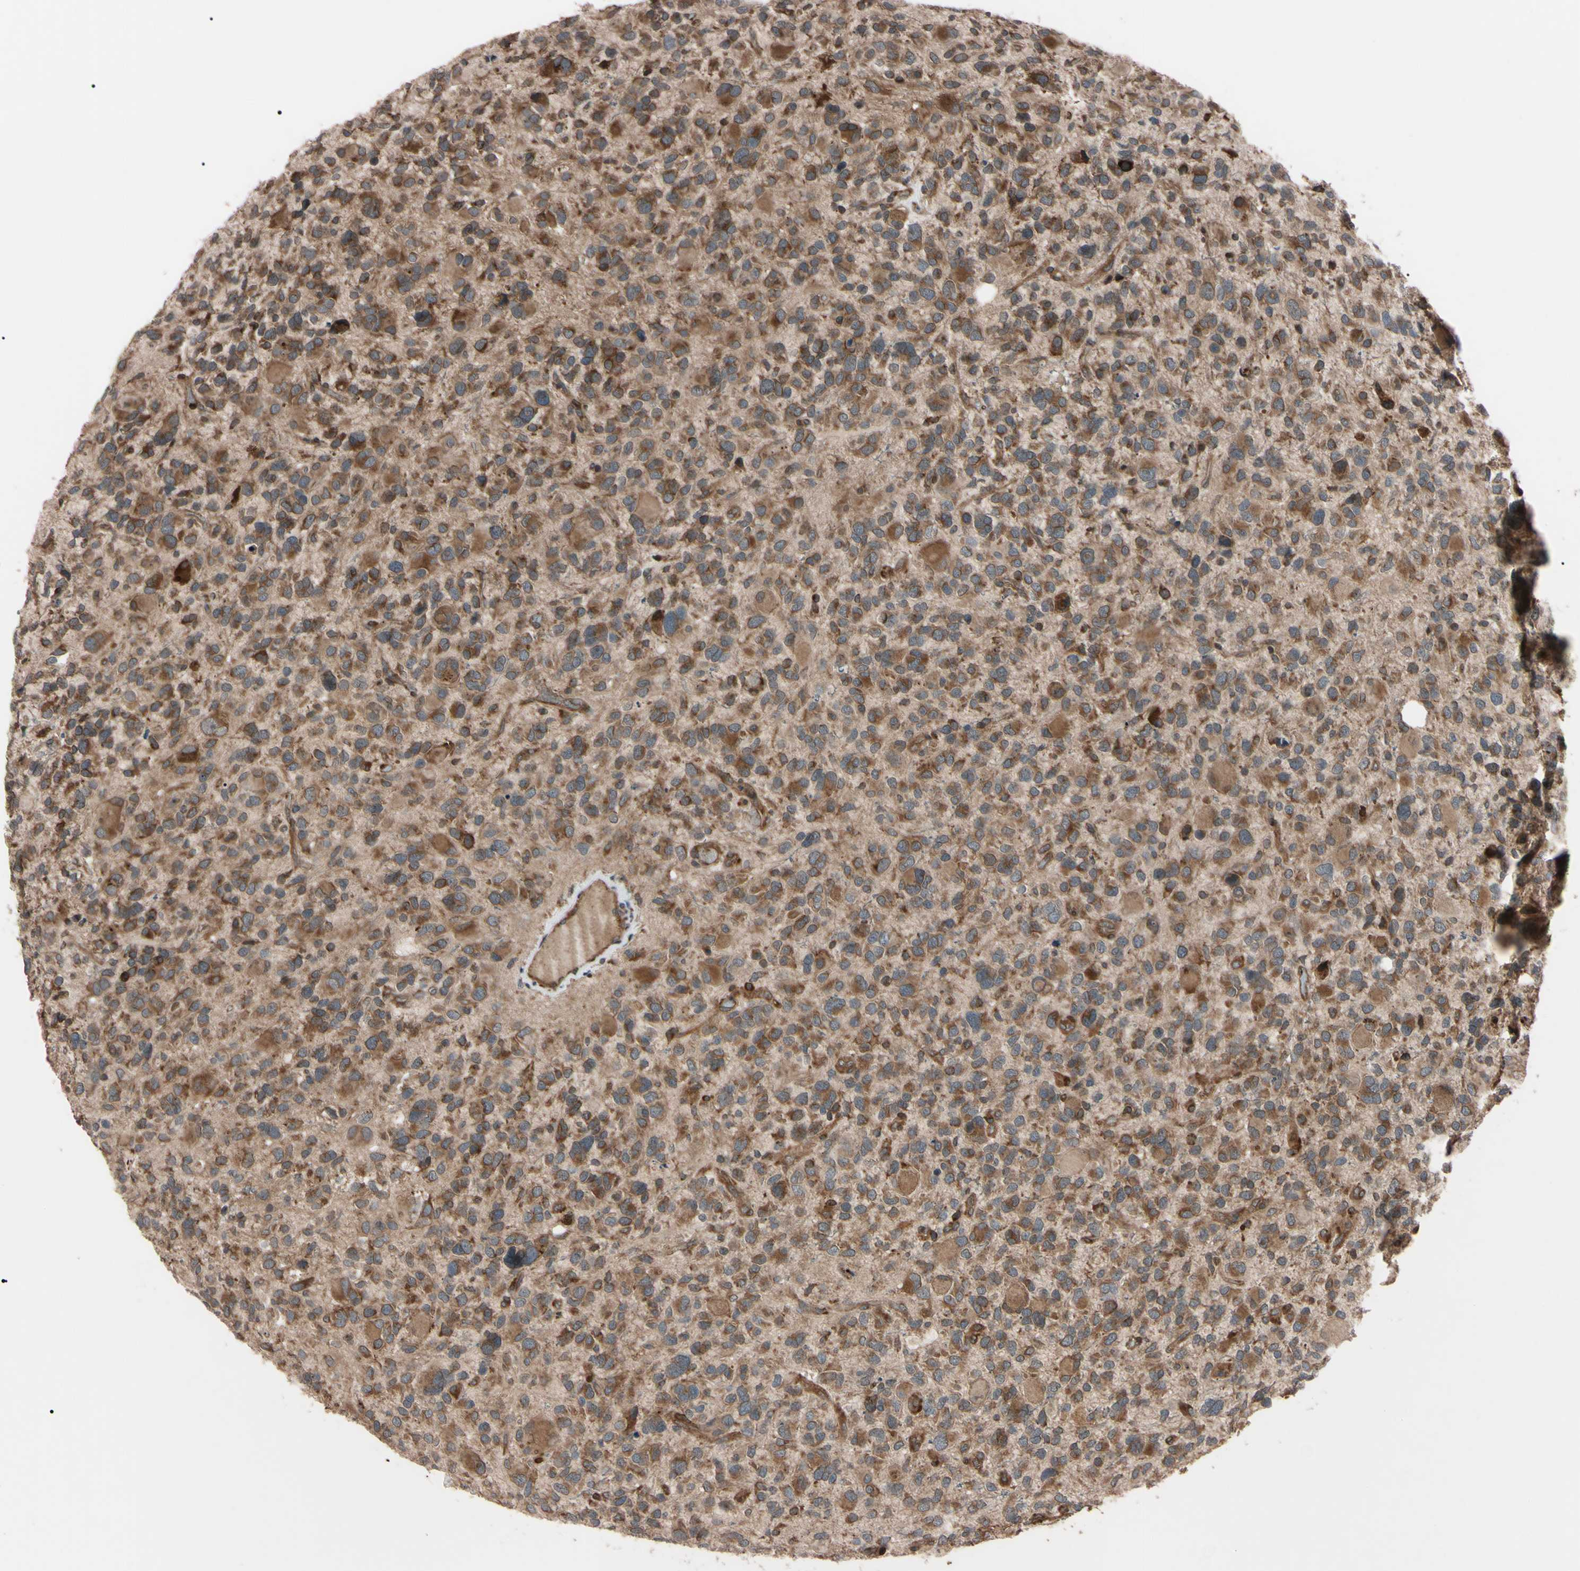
{"staining": {"intensity": "moderate", "quantity": ">75%", "location": "cytoplasmic/membranous"}, "tissue": "glioma", "cell_type": "Tumor cells", "image_type": "cancer", "snomed": [{"axis": "morphology", "description": "Glioma, malignant, High grade"}, {"axis": "topography", "description": "Brain"}], "caption": "This is a histology image of immunohistochemistry (IHC) staining of malignant glioma (high-grade), which shows moderate expression in the cytoplasmic/membranous of tumor cells.", "gene": "GUCY1B1", "patient": {"sex": "male", "age": 48}}